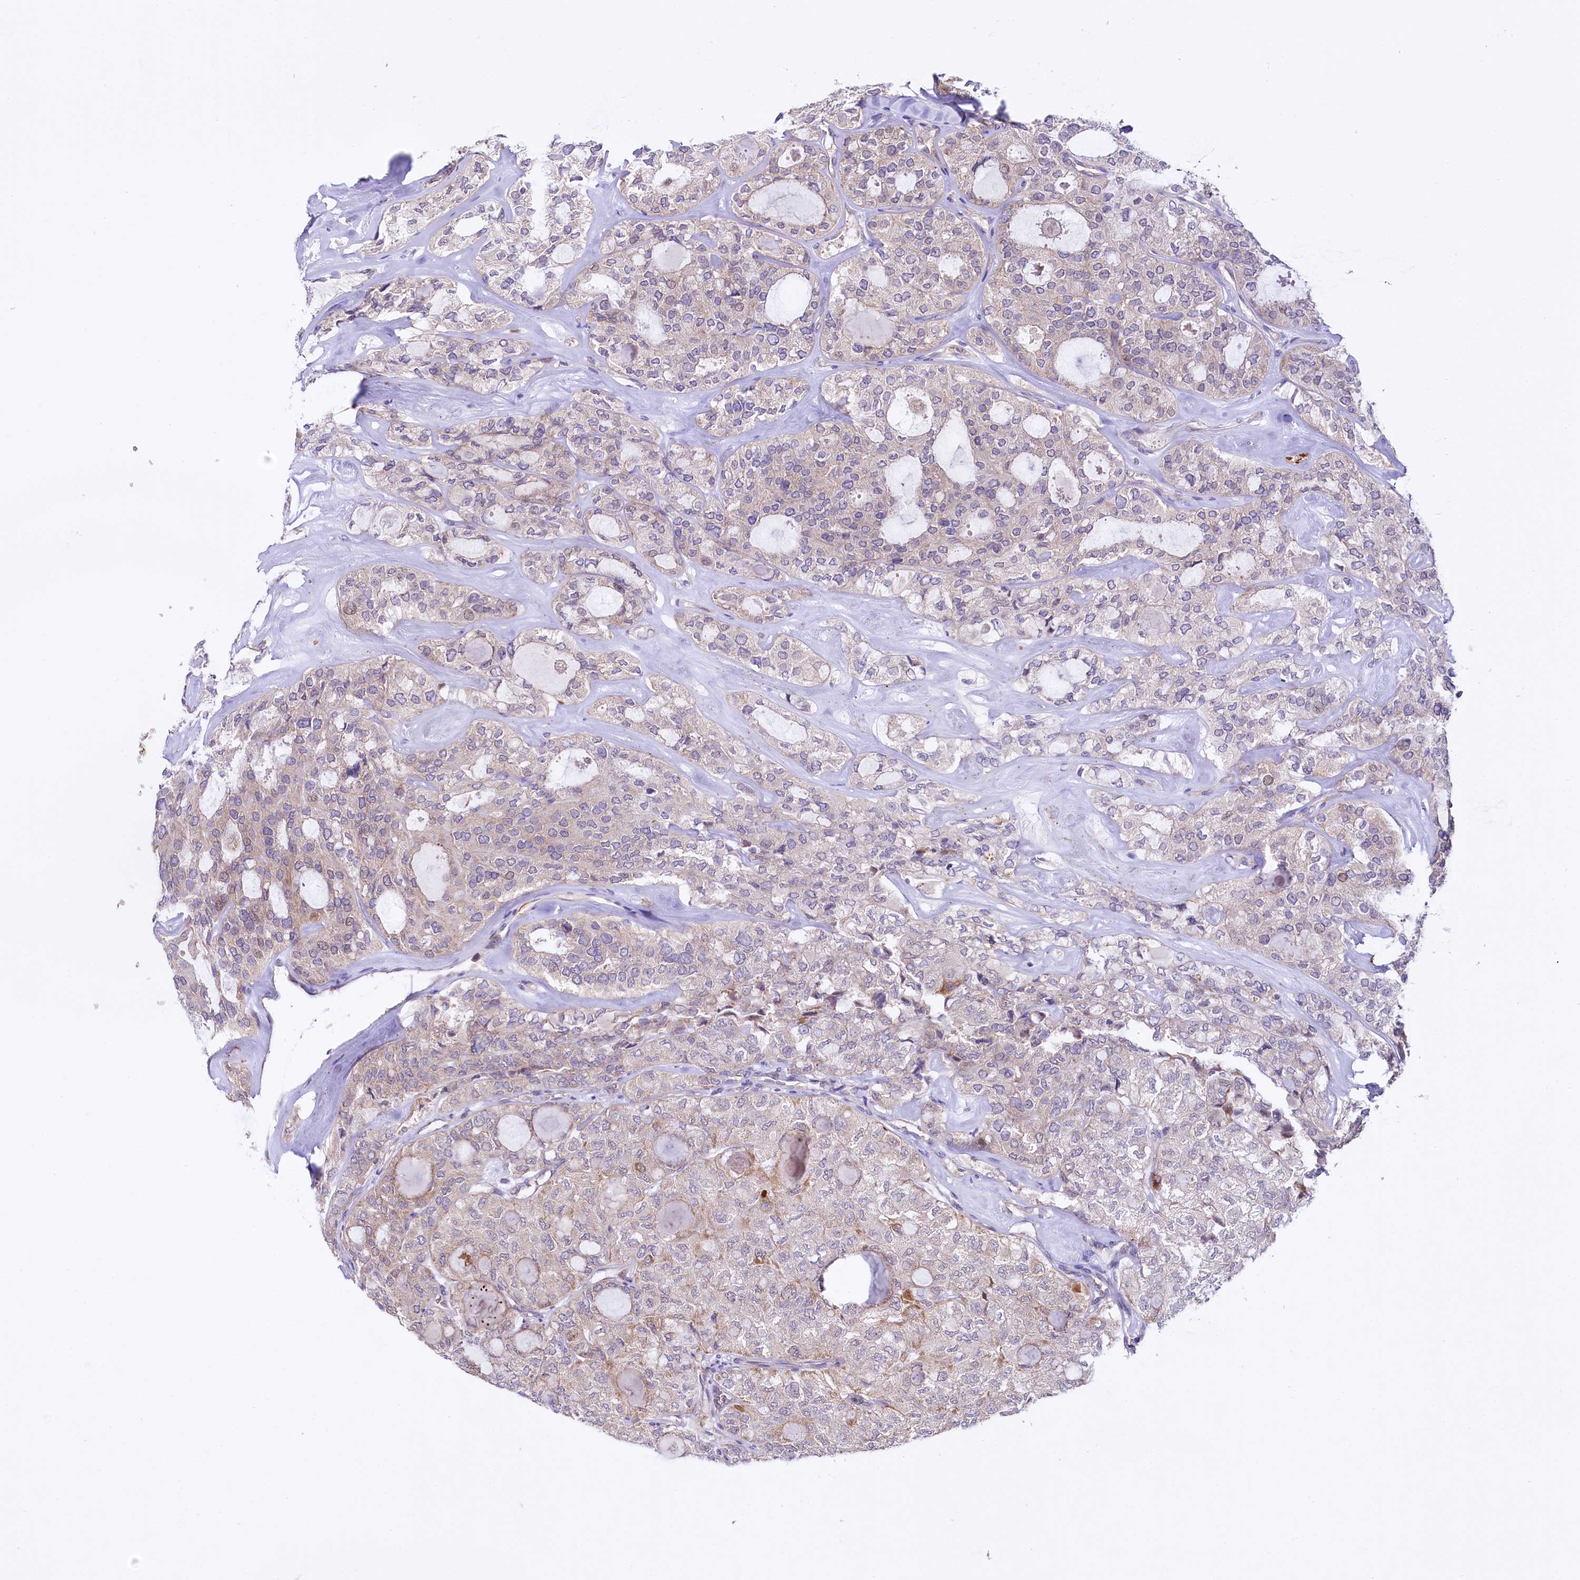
{"staining": {"intensity": "weak", "quantity": "<25%", "location": "cytoplasmic/membranous"}, "tissue": "thyroid cancer", "cell_type": "Tumor cells", "image_type": "cancer", "snomed": [{"axis": "morphology", "description": "Follicular adenoma carcinoma, NOS"}, {"axis": "topography", "description": "Thyroid gland"}], "caption": "Immunohistochemical staining of human thyroid cancer (follicular adenoma carcinoma) exhibits no significant staining in tumor cells. Nuclei are stained in blue.", "gene": "CEP295", "patient": {"sex": "male", "age": 75}}